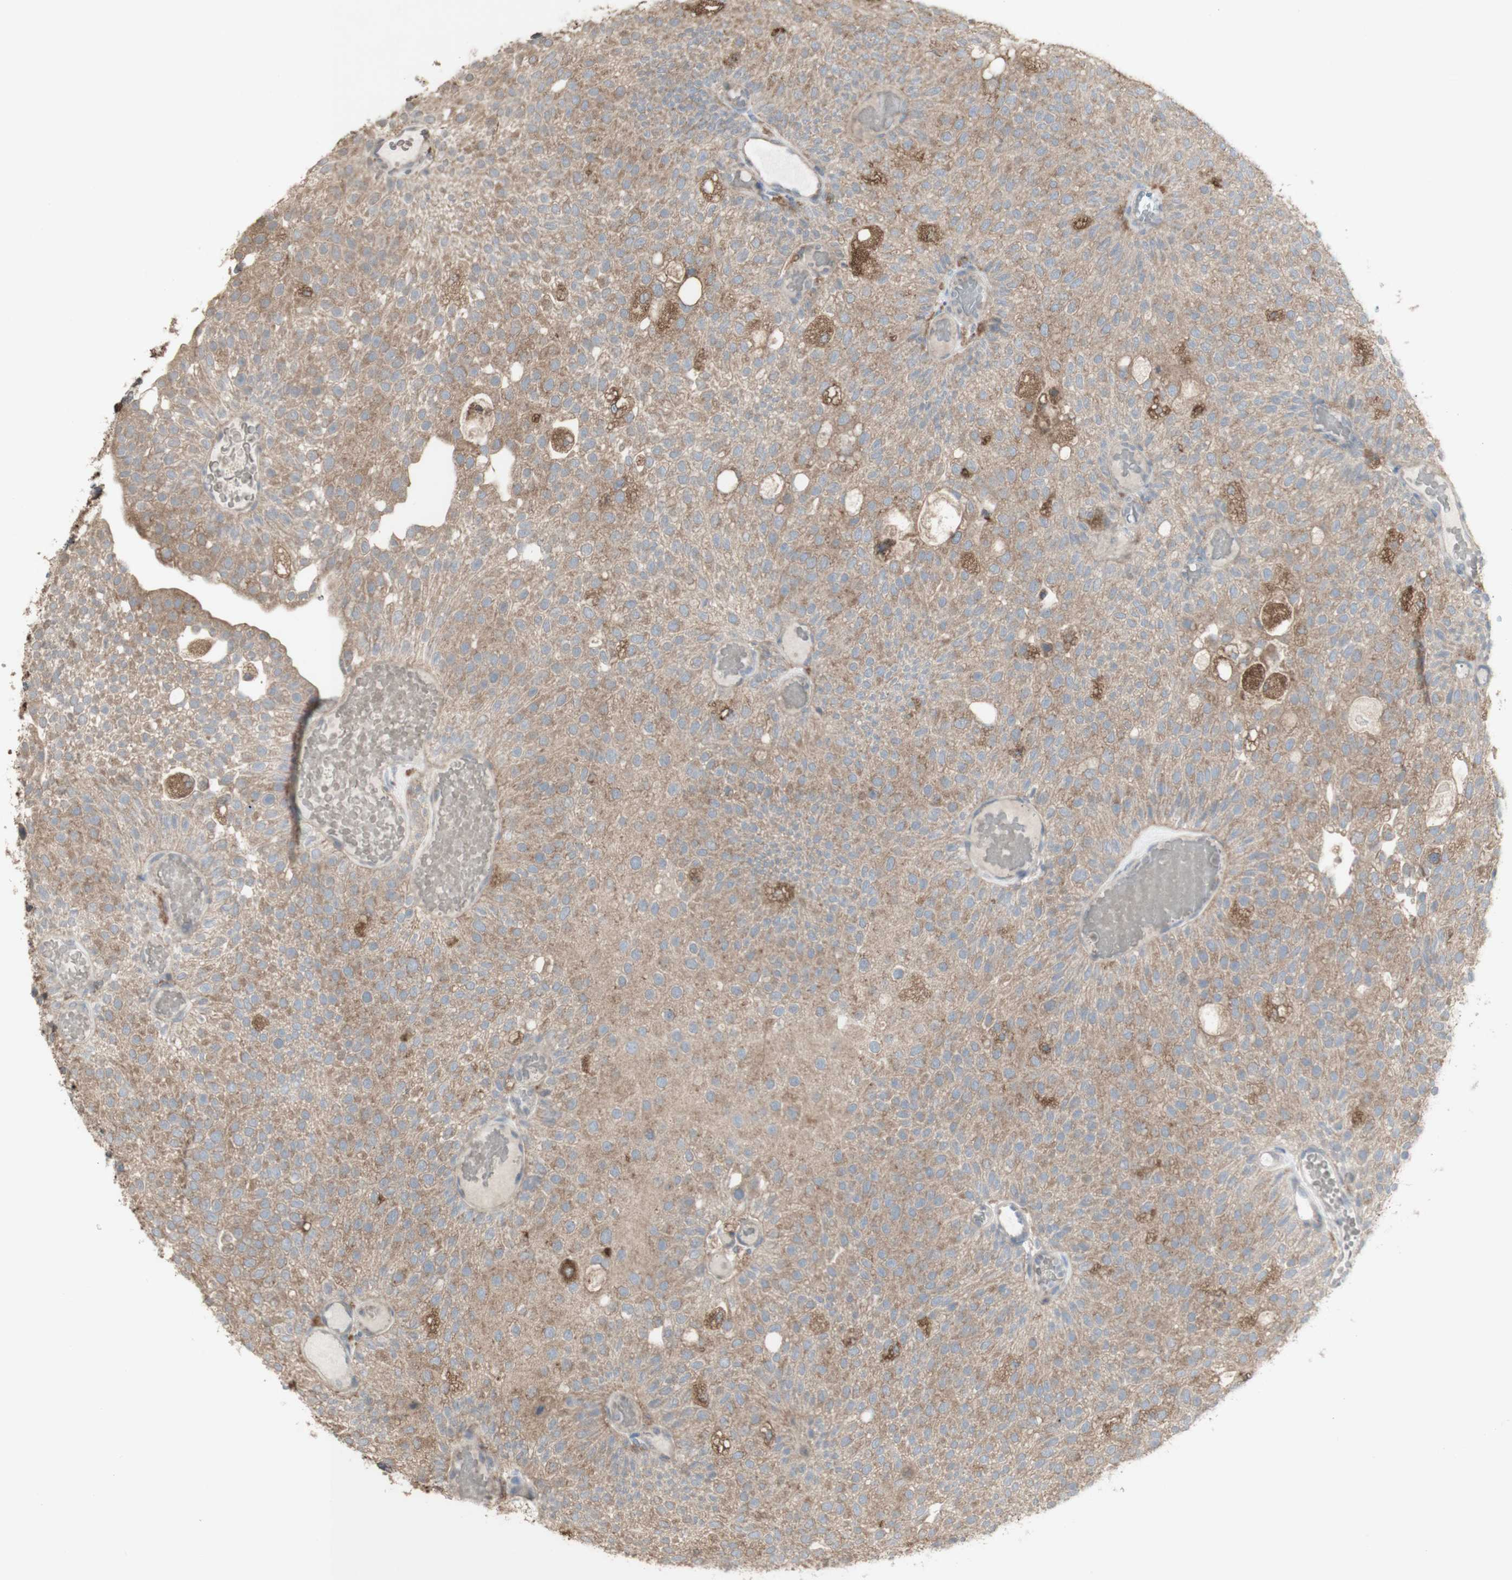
{"staining": {"intensity": "weak", "quantity": ">75%", "location": "cytoplasmic/membranous"}, "tissue": "urothelial cancer", "cell_type": "Tumor cells", "image_type": "cancer", "snomed": [{"axis": "morphology", "description": "Urothelial carcinoma, Low grade"}, {"axis": "topography", "description": "Urinary bladder"}], "caption": "Weak cytoplasmic/membranous positivity for a protein is present in about >75% of tumor cells of urothelial cancer using immunohistochemistry (IHC).", "gene": "ATP6V1E1", "patient": {"sex": "male", "age": 78}}